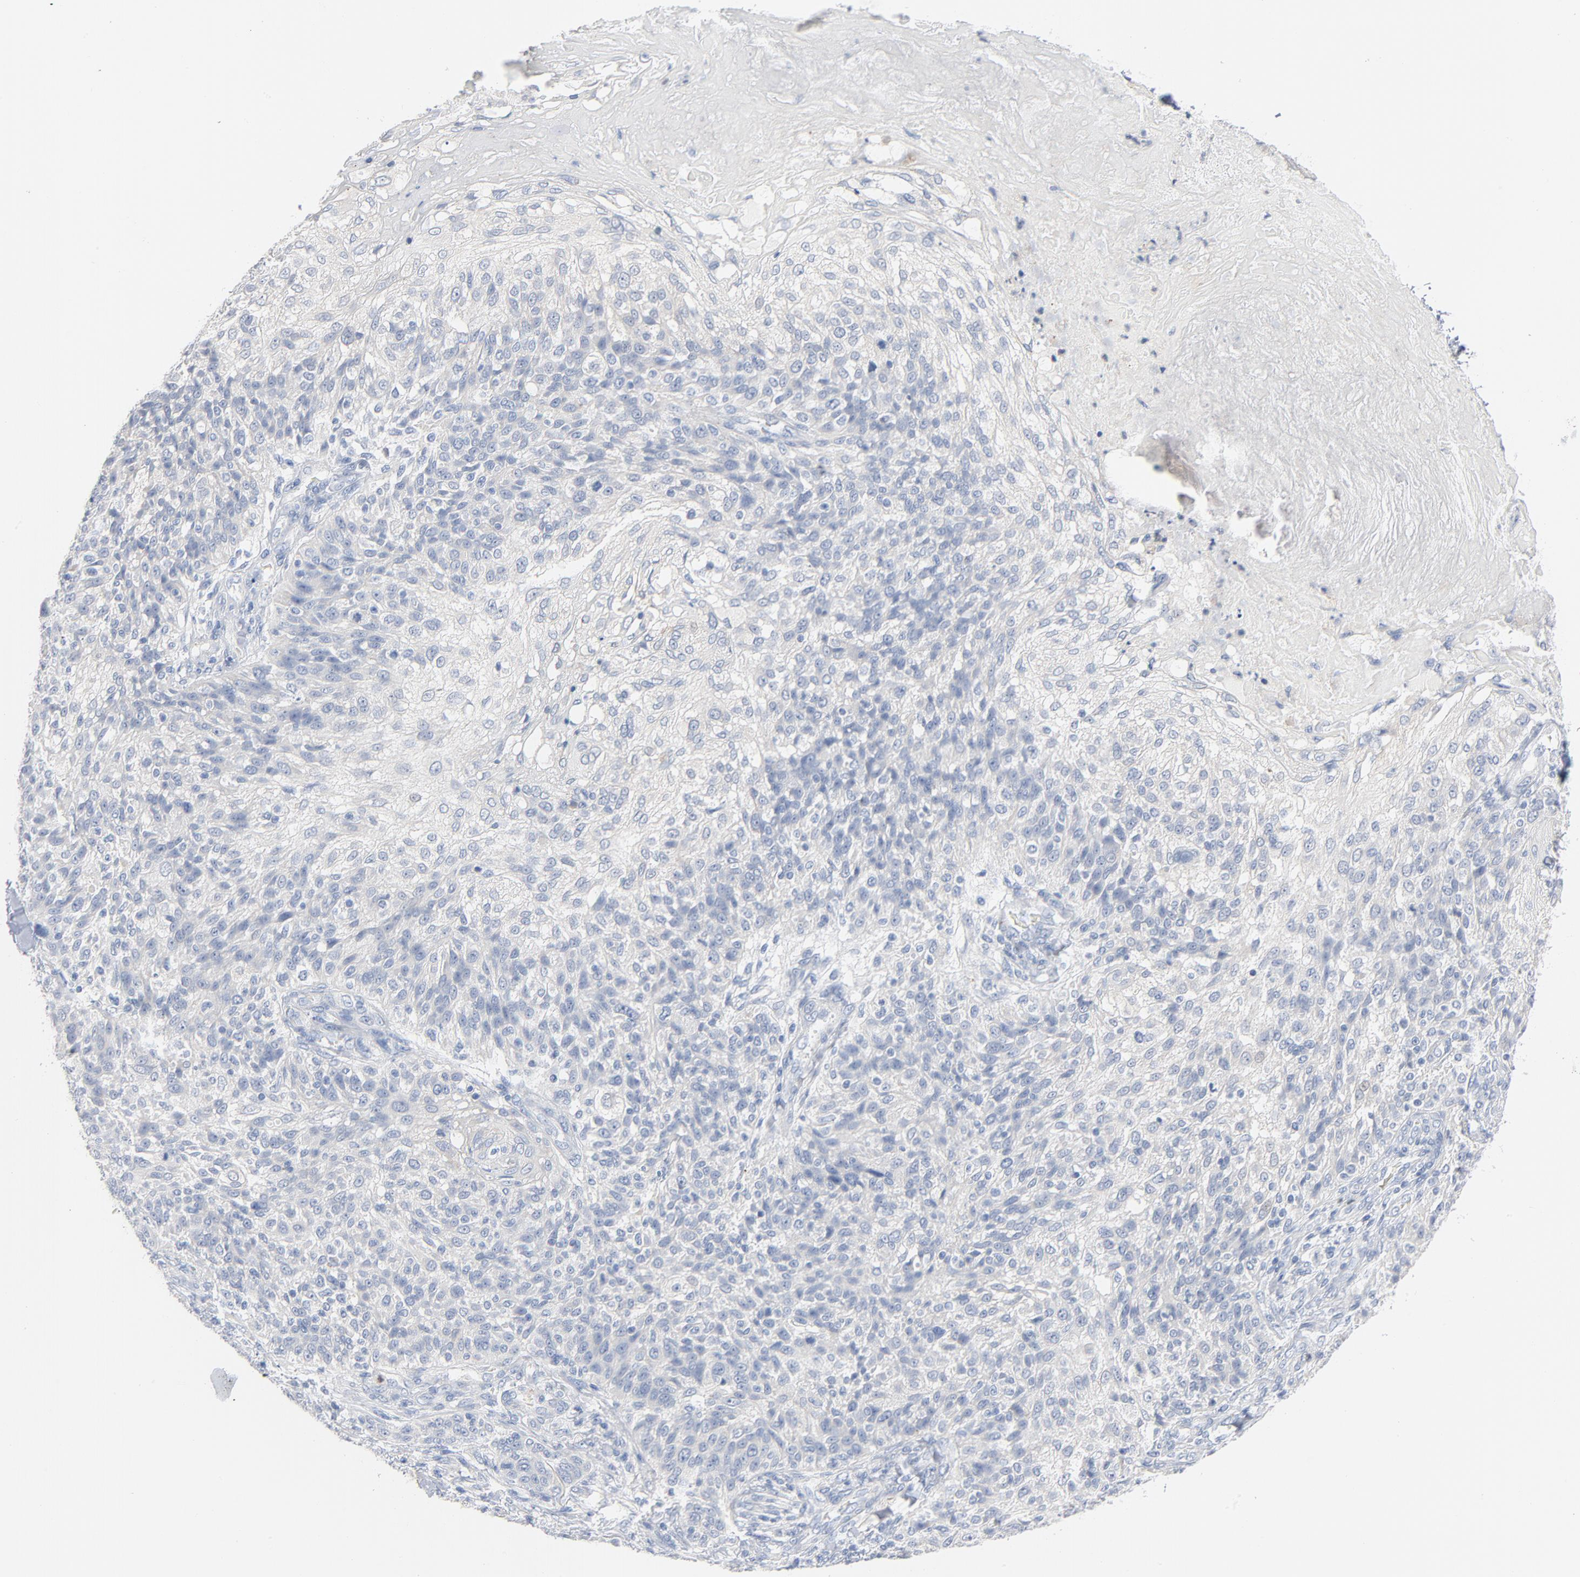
{"staining": {"intensity": "negative", "quantity": "none", "location": "none"}, "tissue": "skin cancer", "cell_type": "Tumor cells", "image_type": "cancer", "snomed": [{"axis": "morphology", "description": "Normal tissue, NOS"}, {"axis": "morphology", "description": "Squamous cell carcinoma, NOS"}, {"axis": "topography", "description": "Skin"}], "caption": "The micrograph shows no staining of tumor cells in squamous cell carcinoma (skin).", "gene": "IFT43", "patient": {"sex": "female", "age": 83}}